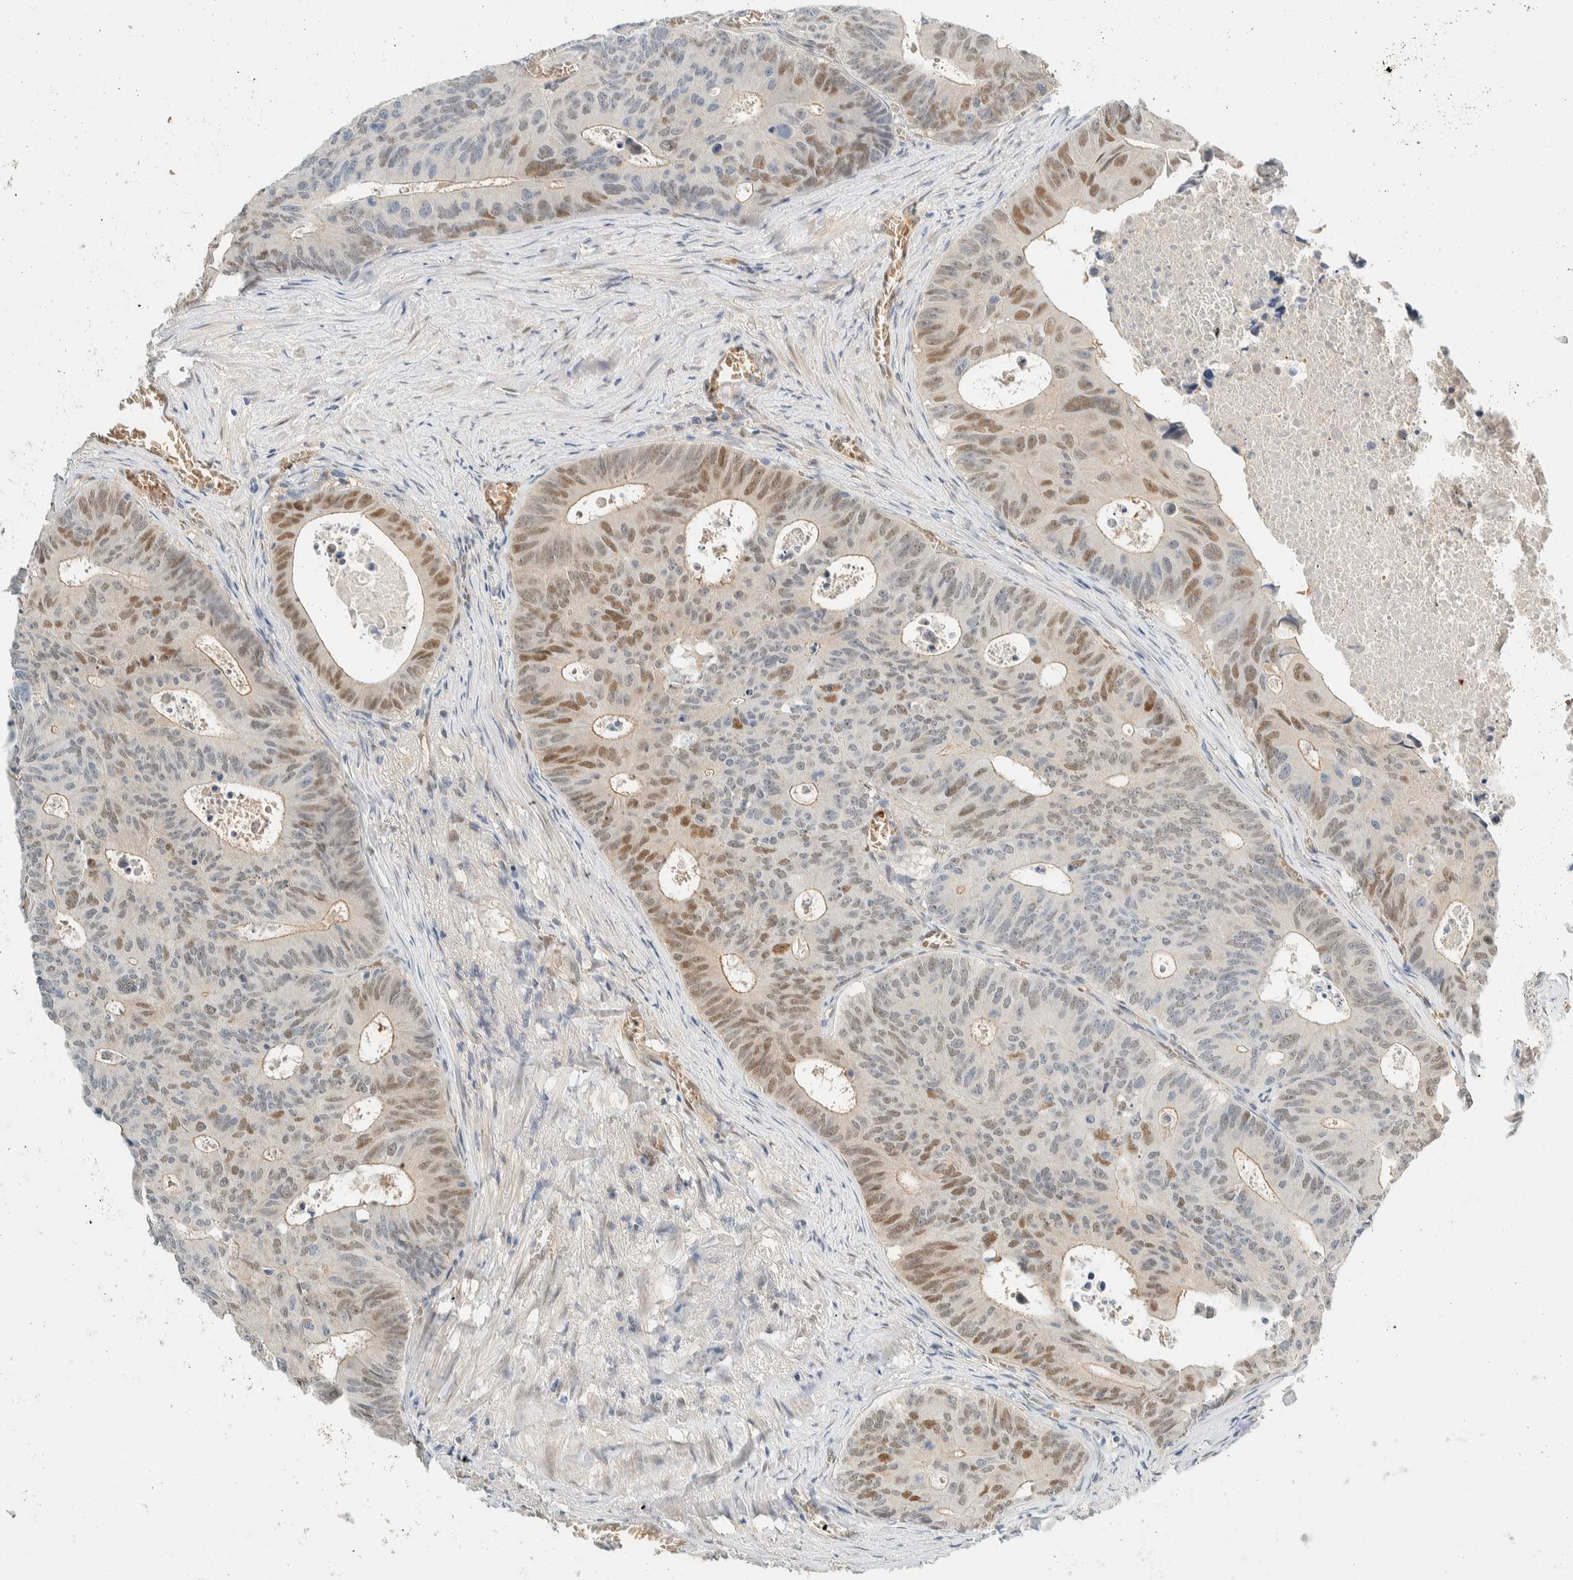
{"staining": {"intensity": "moderate", "quantity": "25%-75%", "location": "nuclear"}, "tissue": "colorectal cancer", "cell_type": "Tumor cells", "image_type": "cancer", "snomed": [{"axis": "morphology", "description": "Adenocarcinoma, NOS"}, {"axis": "topography", "description": "Colon"}], "caption": "This histopathology image displays colorectal cancer stained with IHC to label a protein in brown. The nuclear of tumor cells show moderate positivity for the protein. Nuclei are counter-stained blue.", "gene": "TSTD2", "patient": {"sex": "male", "age": 87}}